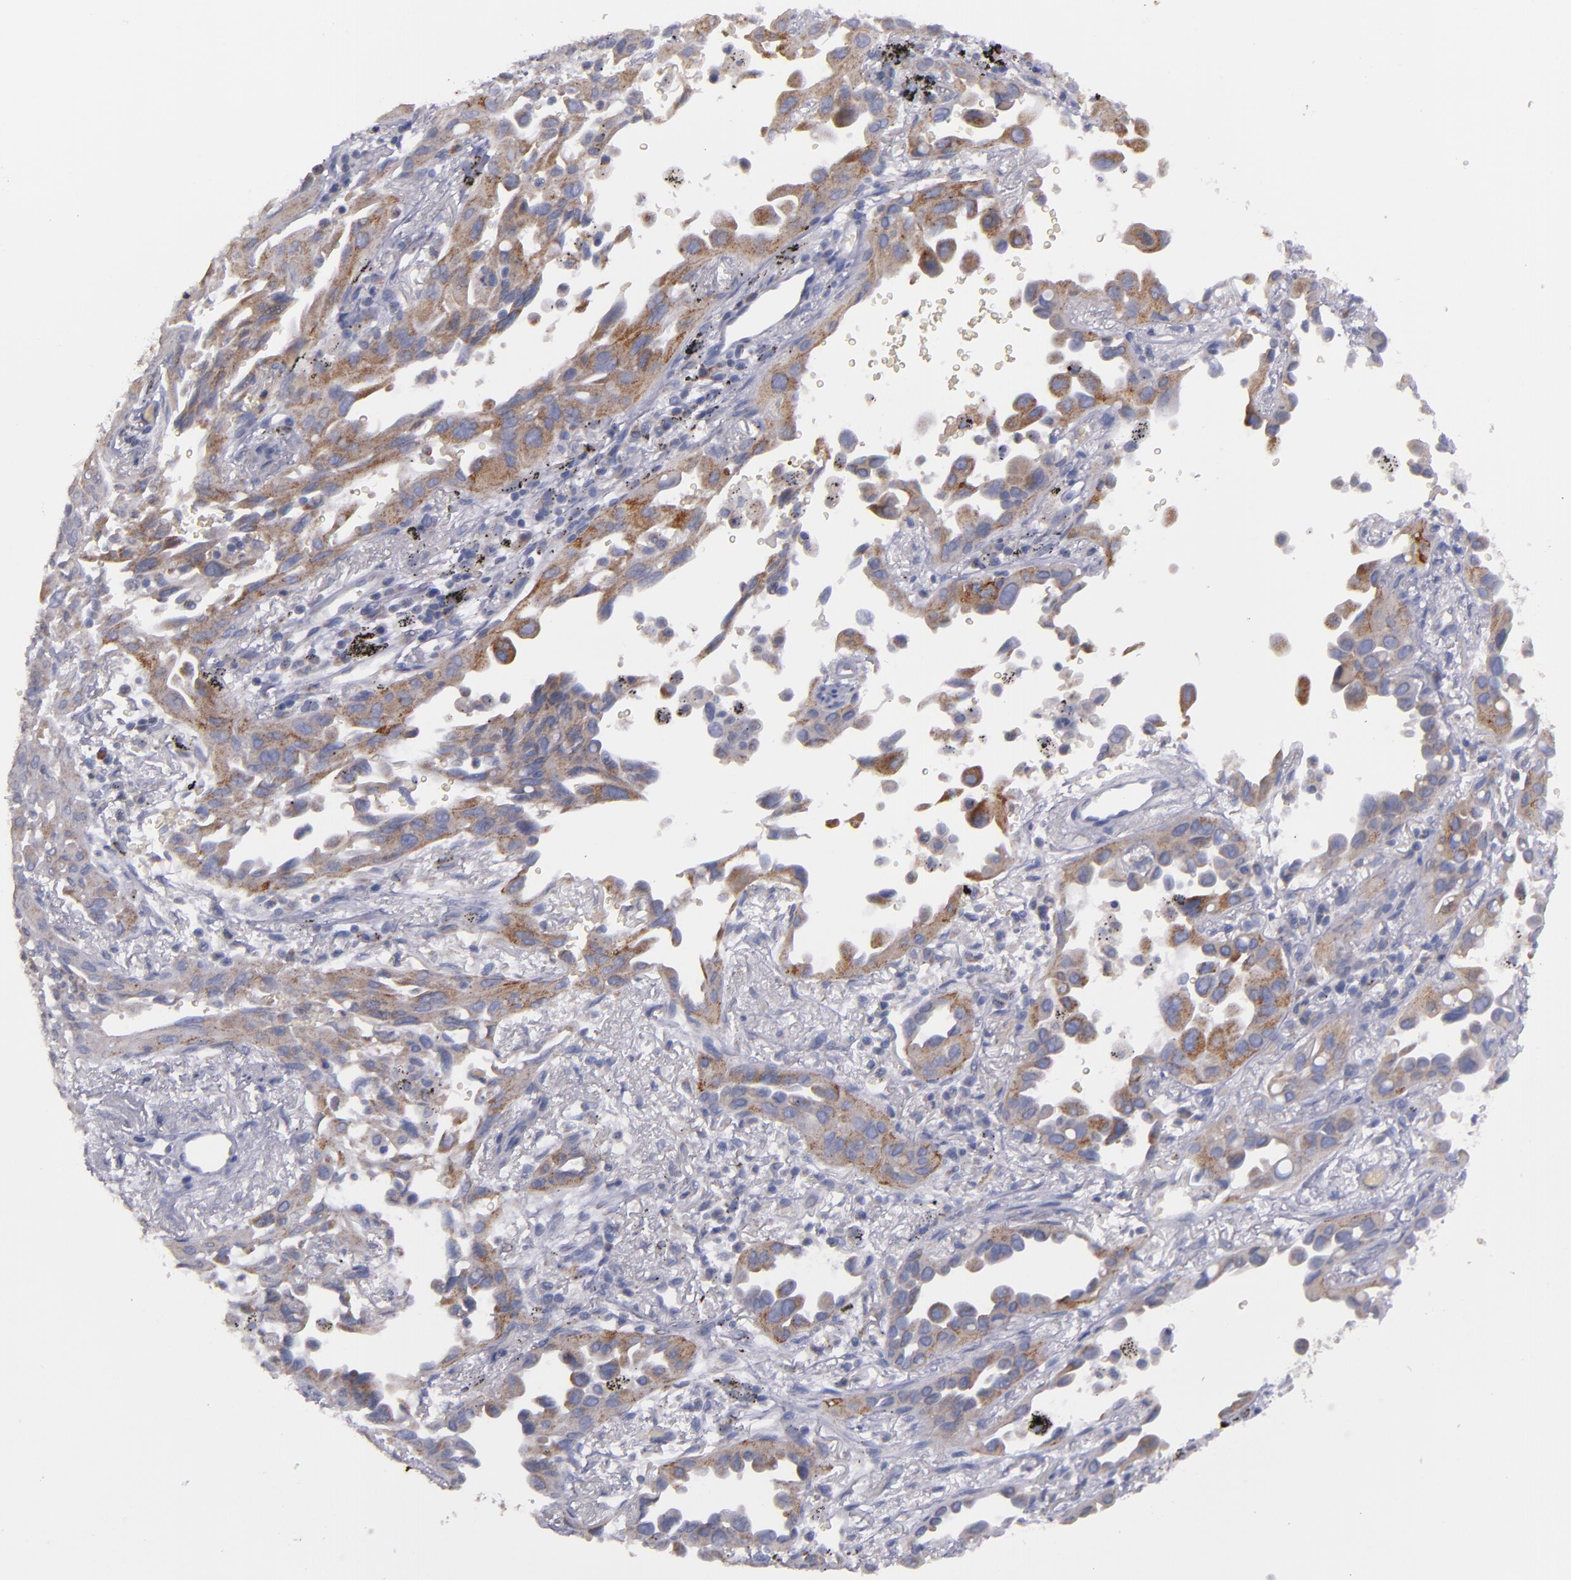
{"staining": {"intensity": "moderate", "quantity": ">75%", "location": "cytoplasmic/membranous"}, "tissue": "lung cancer", "cell_type": "Tumor cells", "image_type": "cancer", "snomed": [{"axis": "morphology", "description": "Adenocarcinoma, NOS"}, {"axis": "topography", "description": "Lung"}], "caption": "Brown immunohistochemical staining in lung adenocarcinoma shows moderate cytoplasmic/membranous staining in approximately >75% of tumor cells. (brown staining indicates protein expression, while blue staining denotes nuclei).", "gene": "CLTA", "patient": {"sex": "male", "age": 68}}